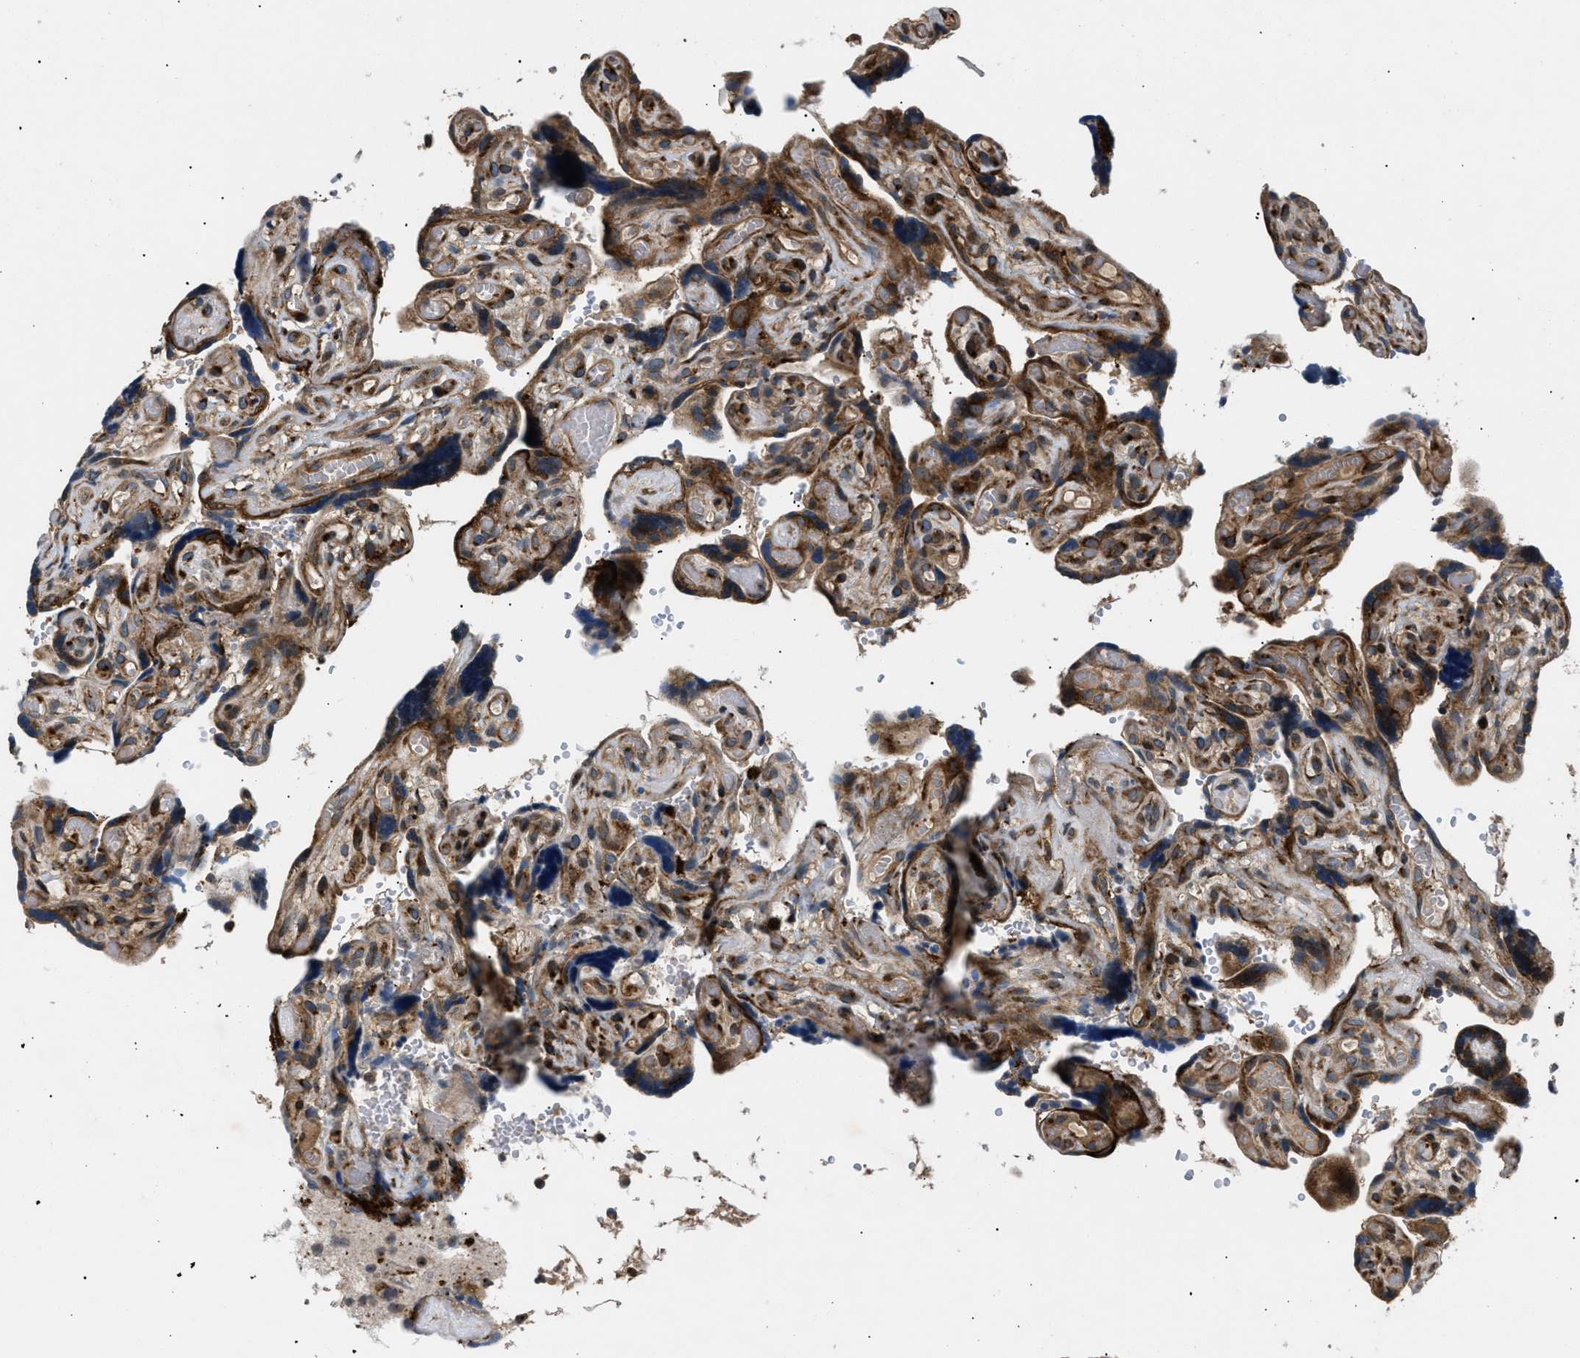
{"staining": {"intensity": "strong", "quantity": ">75%", "location": "cytoplasmic/membranous"}, "tissue": "placenta", "cell_type": "Decidual cells", "image_type": "normal", "snomed": [{"axis": "morphology", "description": "Normal tissue, NOS"}, {"axis": "topography", "description": "Placenta"}], "caption": "IHC image of benign placenta: placenta stained using immunohistochemistry (IHC) reveals high levels of strong protein expression localized specifically in the cytoplasmic/membranous of decidual cells, appearing as a cytoplasmic/membranous brown color.", "gene": "LYSMD3", "patient": {"sex": "female", "age": 30}}